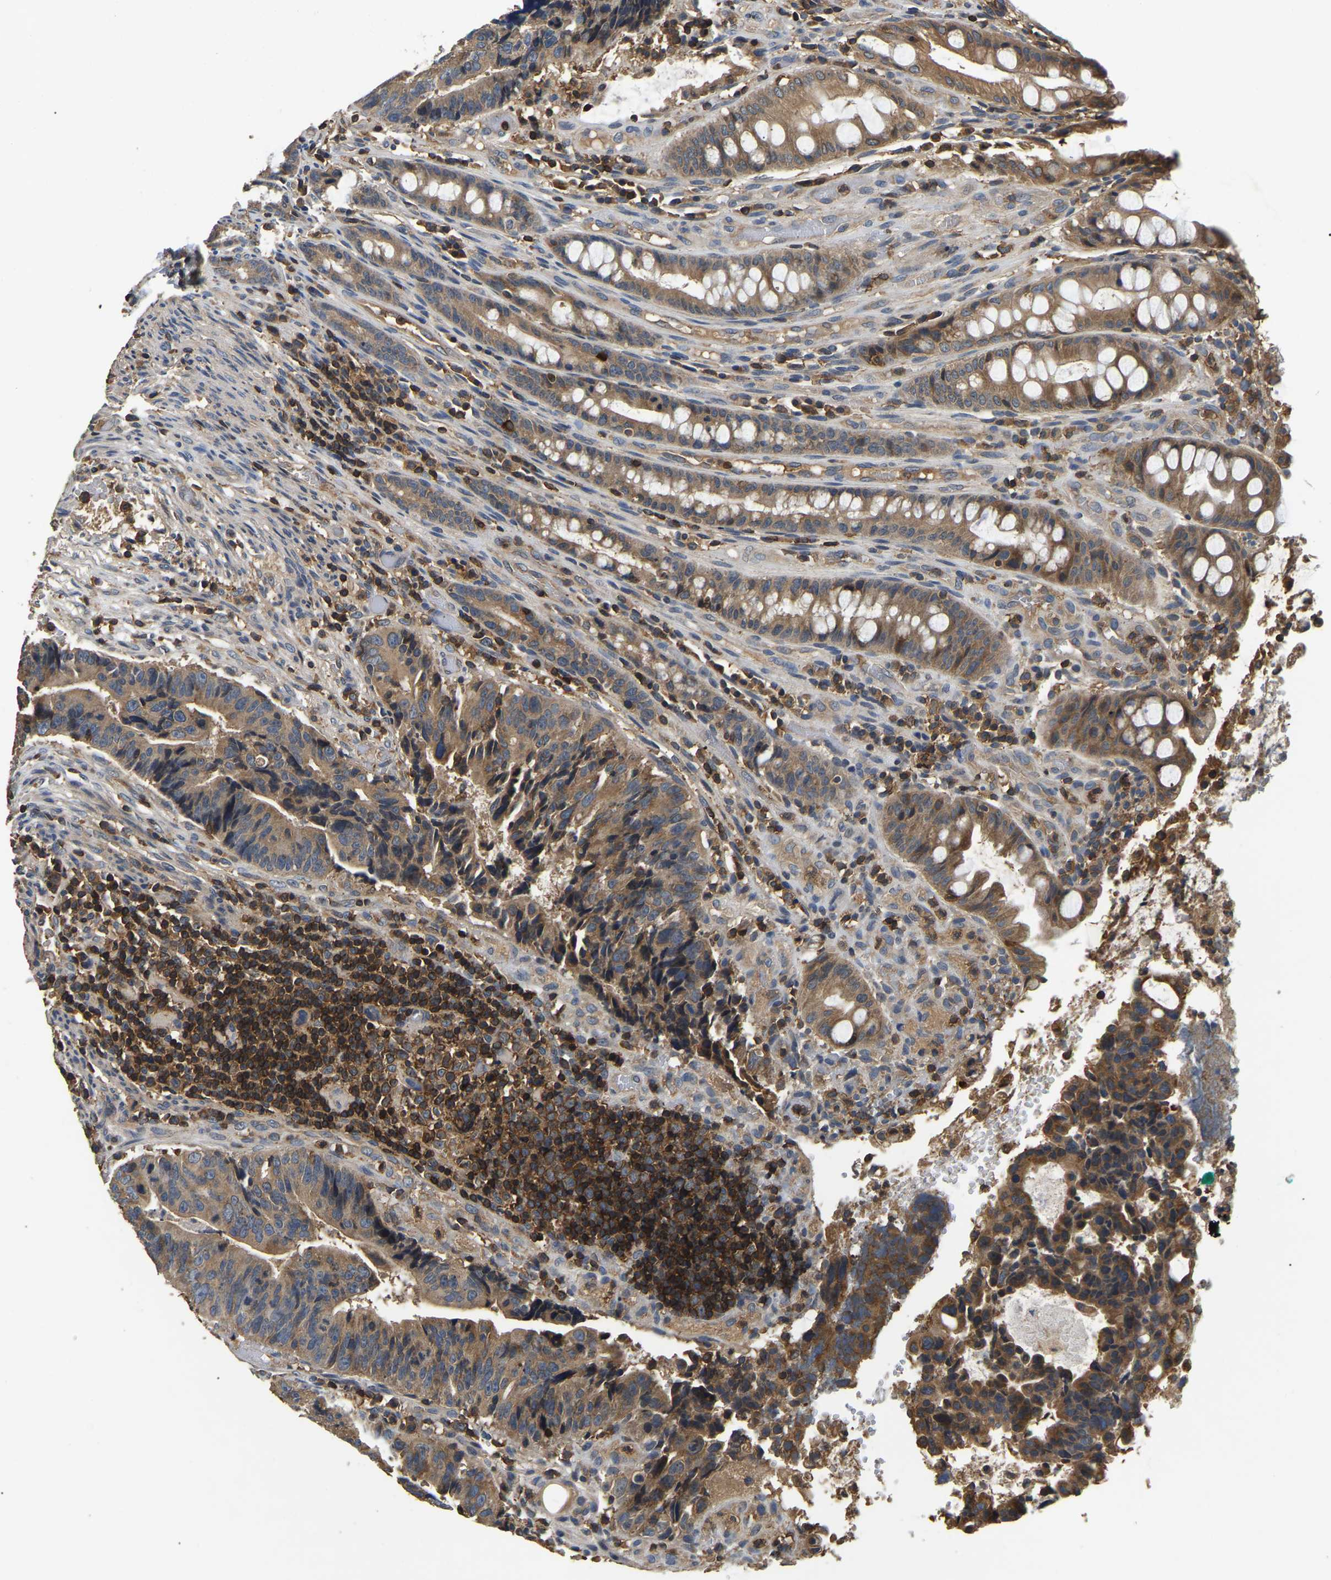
{"staining": {"intensity": "moderate", "quantity": ">75%", "location": "cytoplasmic/membranous"}, "tissue": "colorectal cancer", "cell_type": "Tumor cells", "image_type": "cancer", "snomed": [{"axis": "morphology", "description": "Adenocarcinoma, NOS"}, {"axis": "topography", "description": "Colon"}], "caption": "A brown stain shows moderate cytoplasmic/membranous expression of a protein in colorectal cancer (adenocarcinoma) tumor cells.", "gene": "SMPD2", "patient": {"sex": "female", "age": 57}}